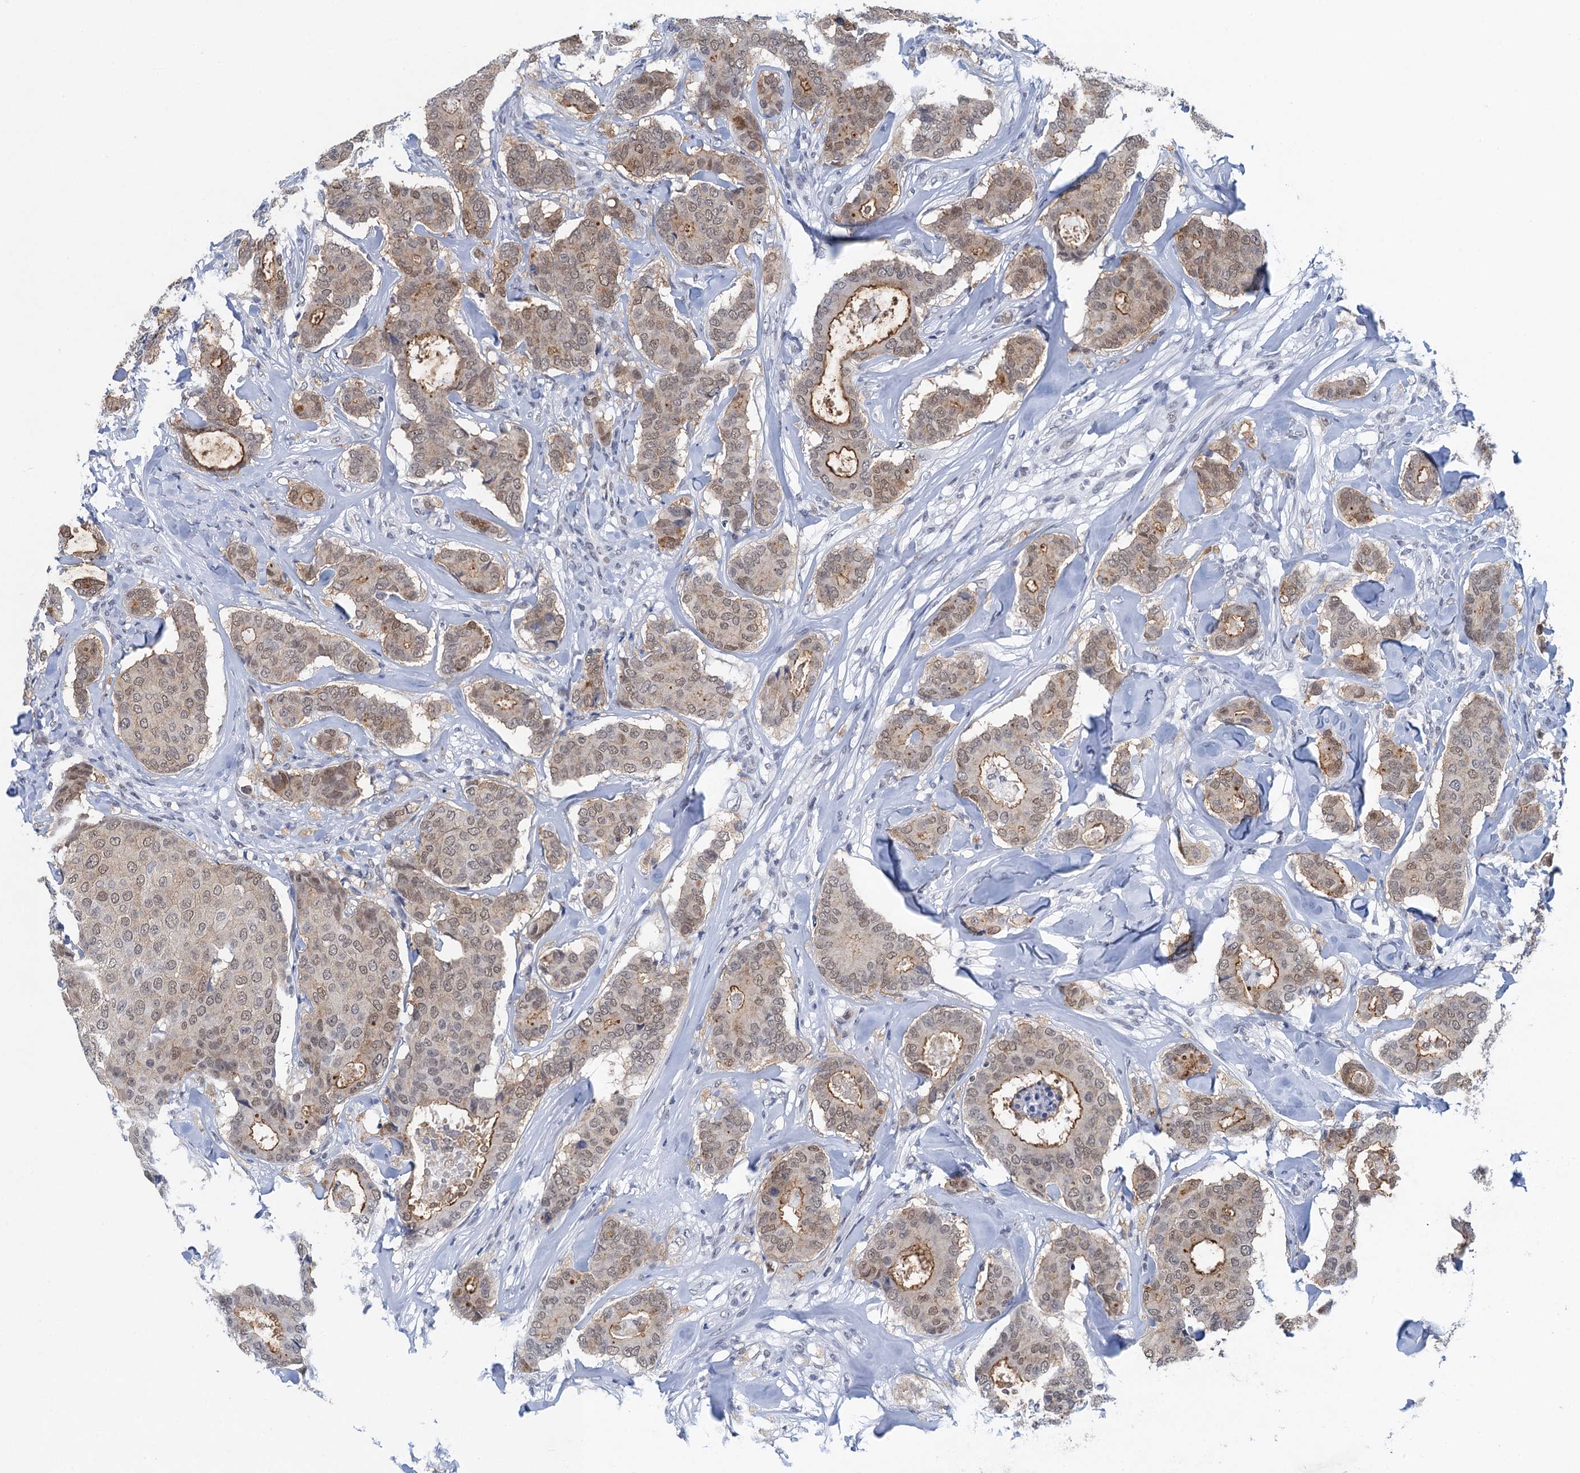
{"staining": {"intensity": "moderate", "quantity": ">75%", "location": "cytoplasmic/membranous,nuclear"}, "tissue": "breast cancer", "cell_type": "Tumor cells", "image_type": "cancer", "snomed": [{"axis": "morphology", "description": "Duct carcinoma"}, {"axis": "topography", "description": "Breast"}], "caption": "A medium amount of moderate cytoplasmic/membranous and nuclear positivity is present in approximately >75% of tumor cells in breast cancer tissue.", "gene": "EPS8L1", "patient": {"sex": "female", "age": 75}}